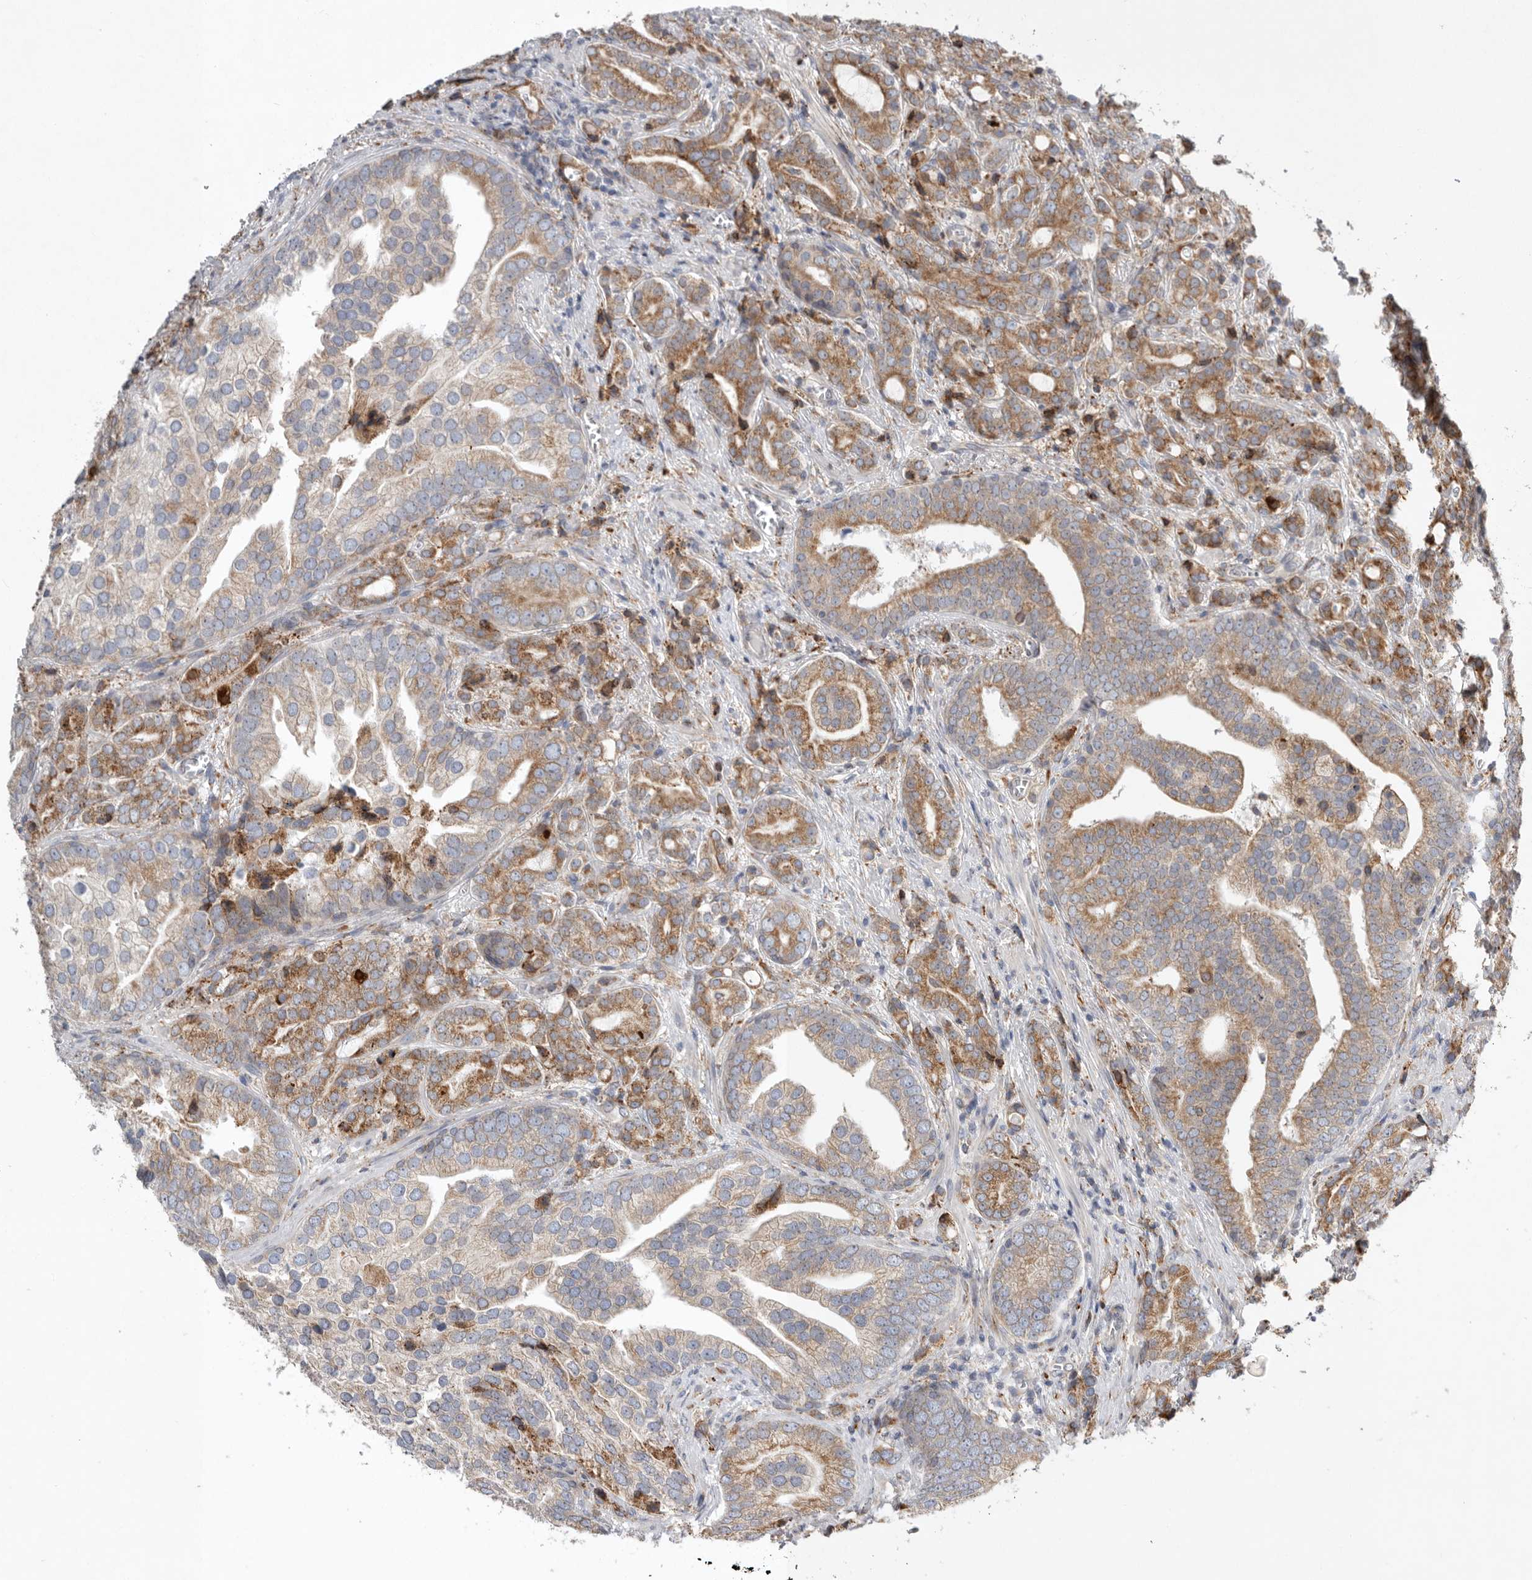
{"staining": {"intensity": "moderate", "quantity": ">75%", "location": "cytoplasmic/membranous"}, "tissue": "prostate cancer", "cell_type": "Tumor cells", "image_type": "cancer", "snomed": [{"axis": "morphology", "description": "Adenocarcinoma, High grade"}, {"axis": "topography", "description": "Prostate"}], "caption": "Immunohistochemistry of prostate cancer displays medium levels of moderate cytoplasmic/membranous expression in about >75% of tumor cells.", "gene": "GANAB", "patient": {"sex": "male", "age": 57}}